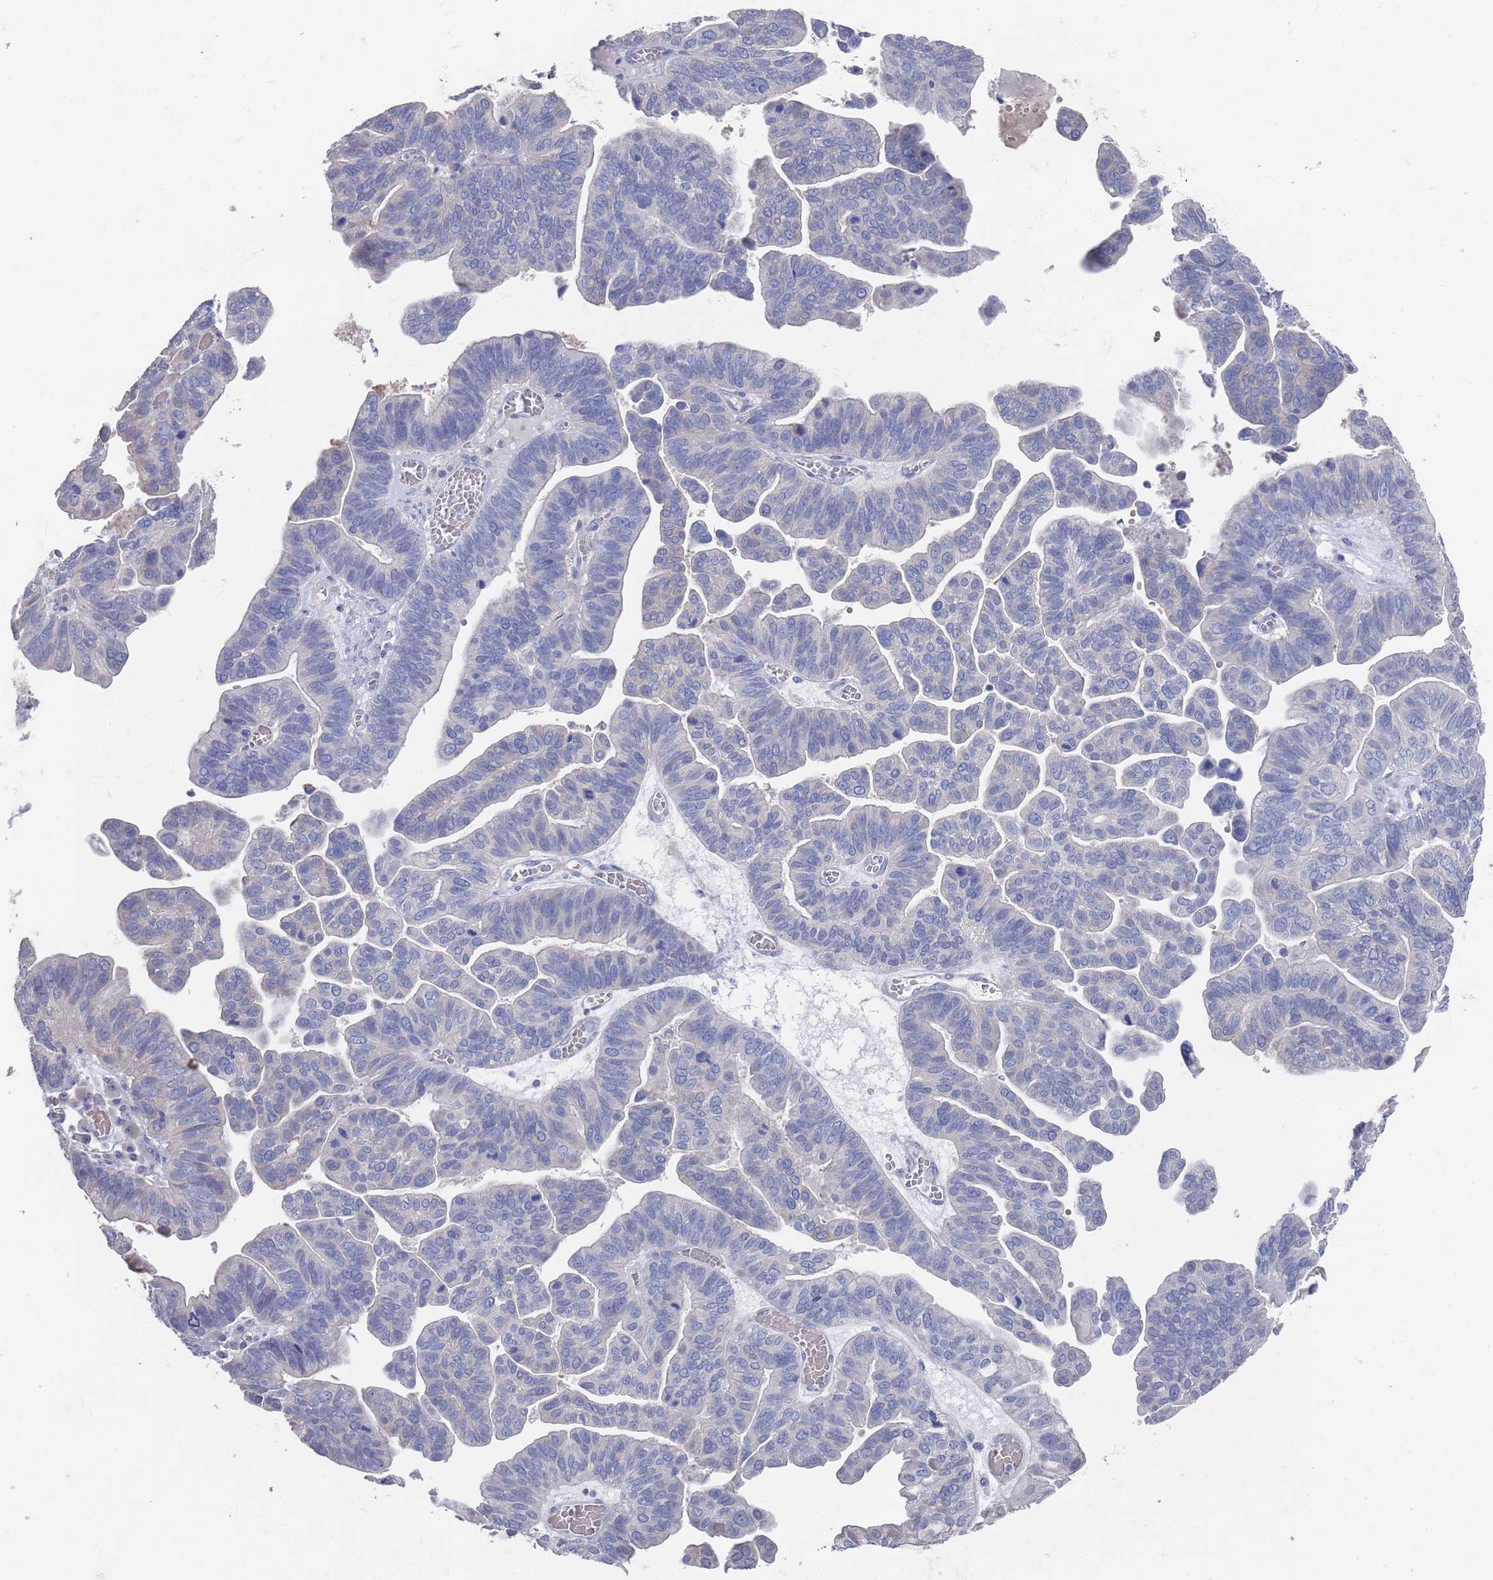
{"staining": {"intensity": "negative", "quantity": "none", "location": "none"}, "tissue": "ovarian cancer", "cell_type": "Tumor cells", "image_type": "cancer", "snomed": [{"axis": "morphology", "description": "Cystadenocarcinoma, serous, NOS"}, {"axis": "topography", "description": "Ovary"}], "caption": "Tumor cells show no significant protein staining in ovarian cancer. (Brightfield microscopy of DAB IHC at high magnification).", "gene": "TMCO3", "patient": {"sex": "female", "age": 56}}